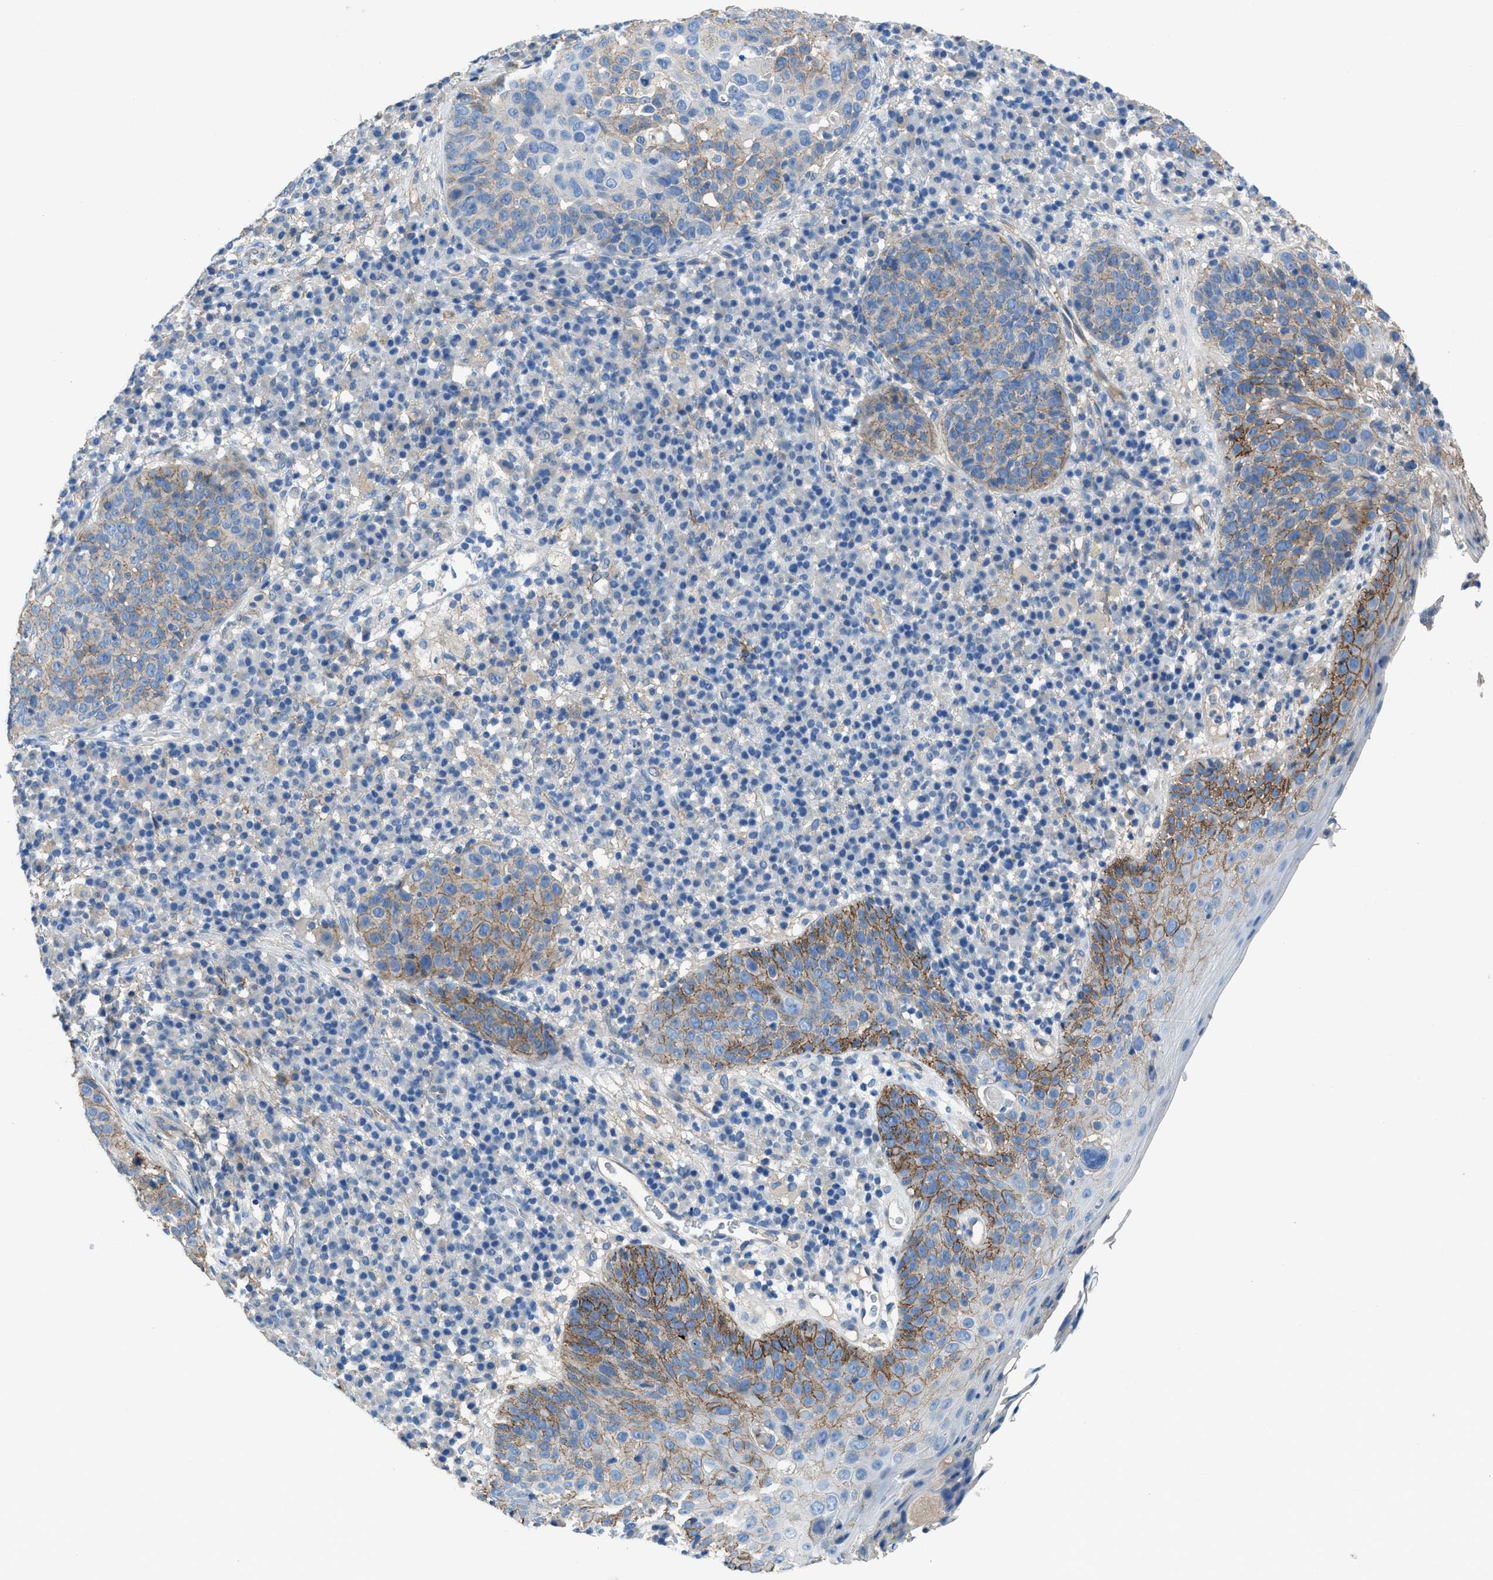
{"staining": {"intensity": "moderate", "quantity": ">75%", "location": "cytoplasmic/membranous"}, "tissue": "skin cancer", "cell_type": "Tumor cells", "image_type": "cancer", "snomed": [{"axis": "morphology", "description": "Squamous cell carcinoma in situ, NOS"}, {"axis": "morphology", "description": "Squamous cell carcinoma, NOS"}, {"axis": "topography", "description": "Skin"}], "caption": "Squamous cell carcinoma in situ (skin) tissue shows moderate cytoplasmic/membranous expression in approximately >75% of tumor cells, visualized by immunohistochemistry.", "gene": "PTGFRN", "patient": {"sex": "male", "age": 93}}